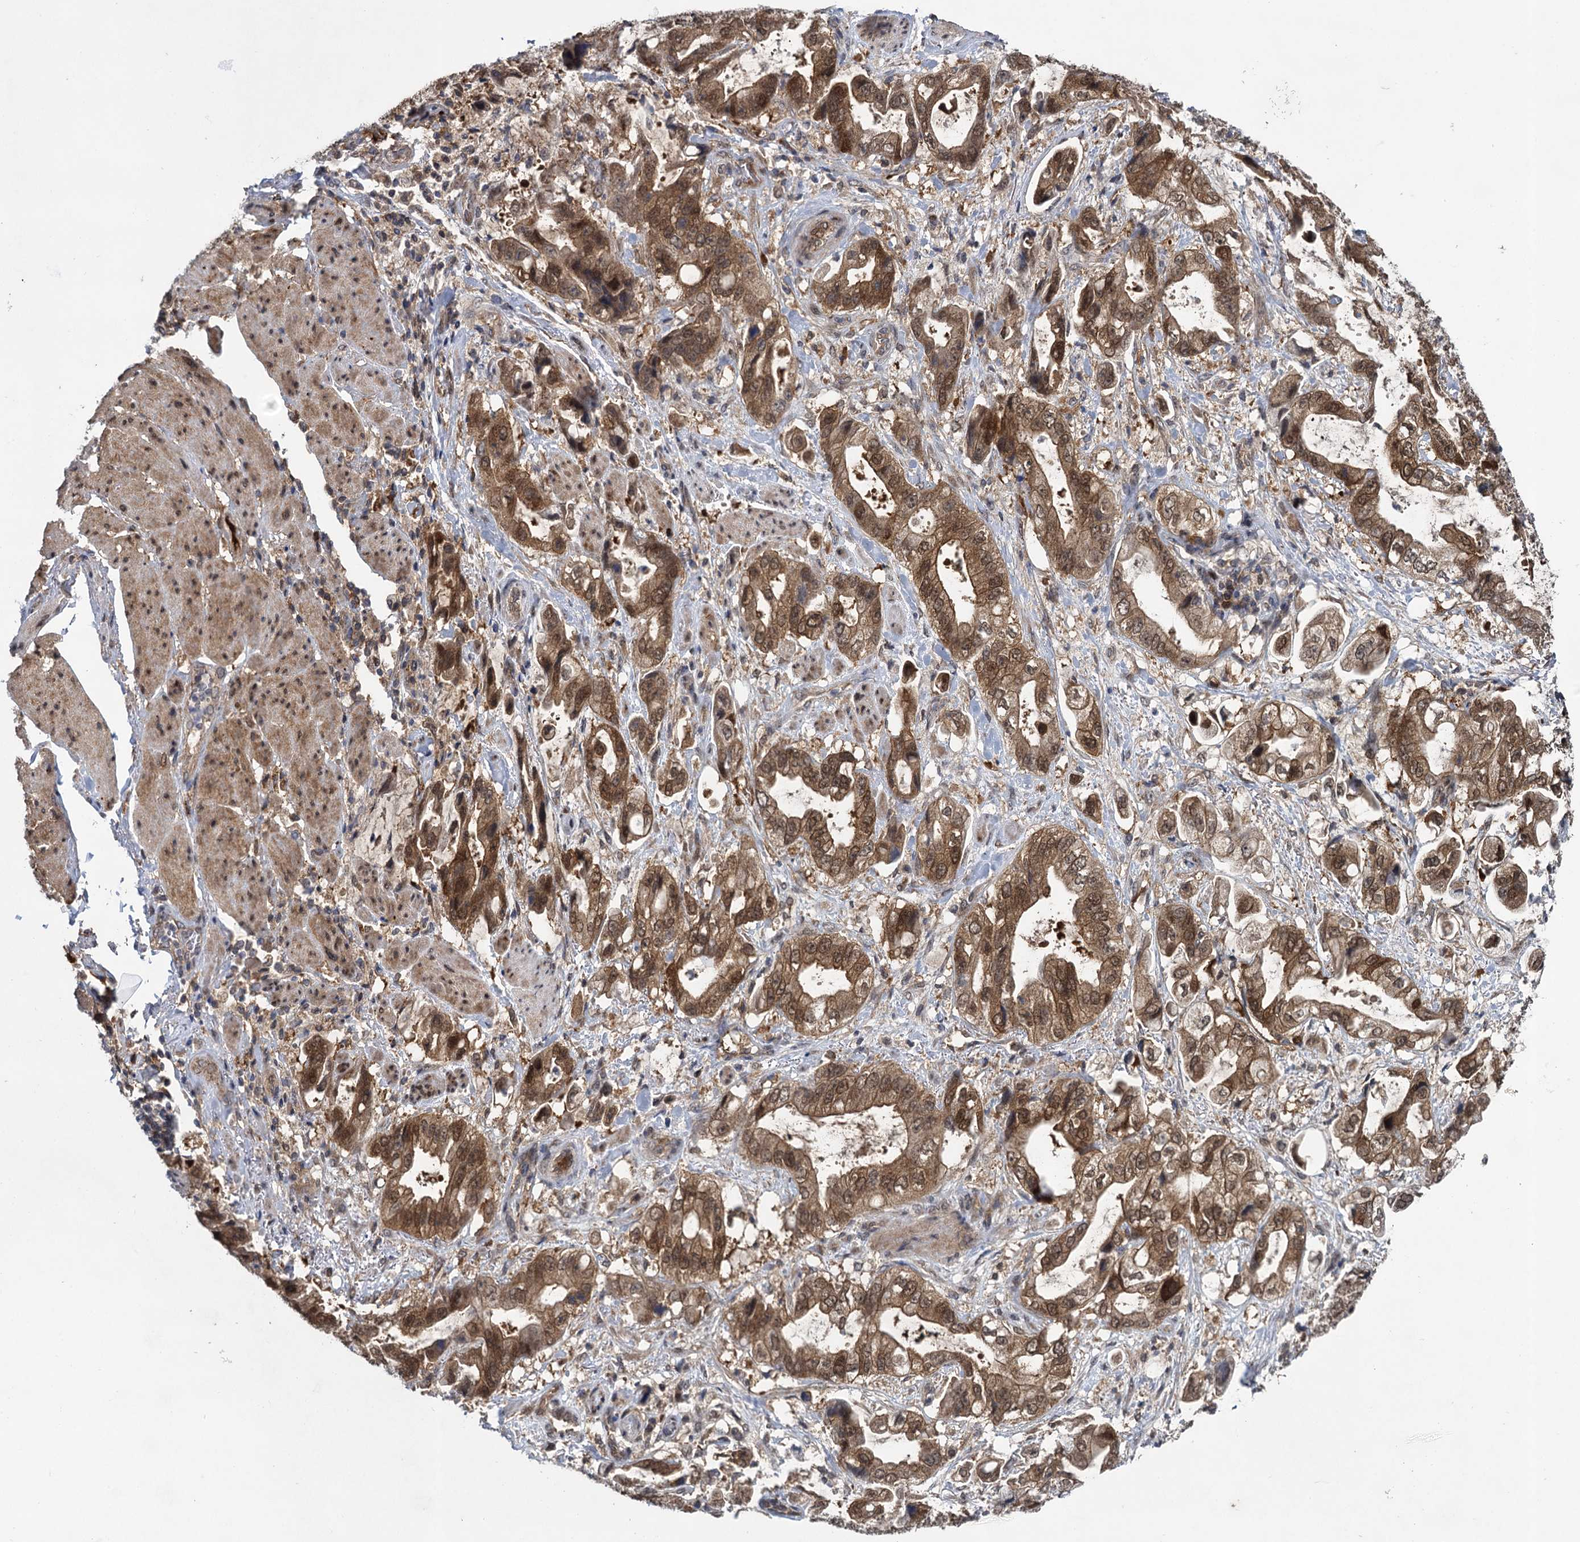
{"staining": {"intensity": "moderate", "quantity": ">75%", "location": "cytoplasmic/membranous,nuclear"}, "tissue": "stomach cancer", "cell_type": "Tumor cells", "image_type": "cancer", "snomed": [{"axis": "morphology", "description": "Adenocarcinoma, NOS"}, {"axis": "topography", "description": "Stomach"}], "caption": "Tumor cells show medium levels of moderate cytoplasmic/membranous and nuclear staining in about >75% of cells in stomach cancer. (DAB (3,3'-diaminobenzidine) = brown stain, brightfield microscopy at high magnification).", "gene": "GLO1", "patient": {"sex": "male", "age": 62}}